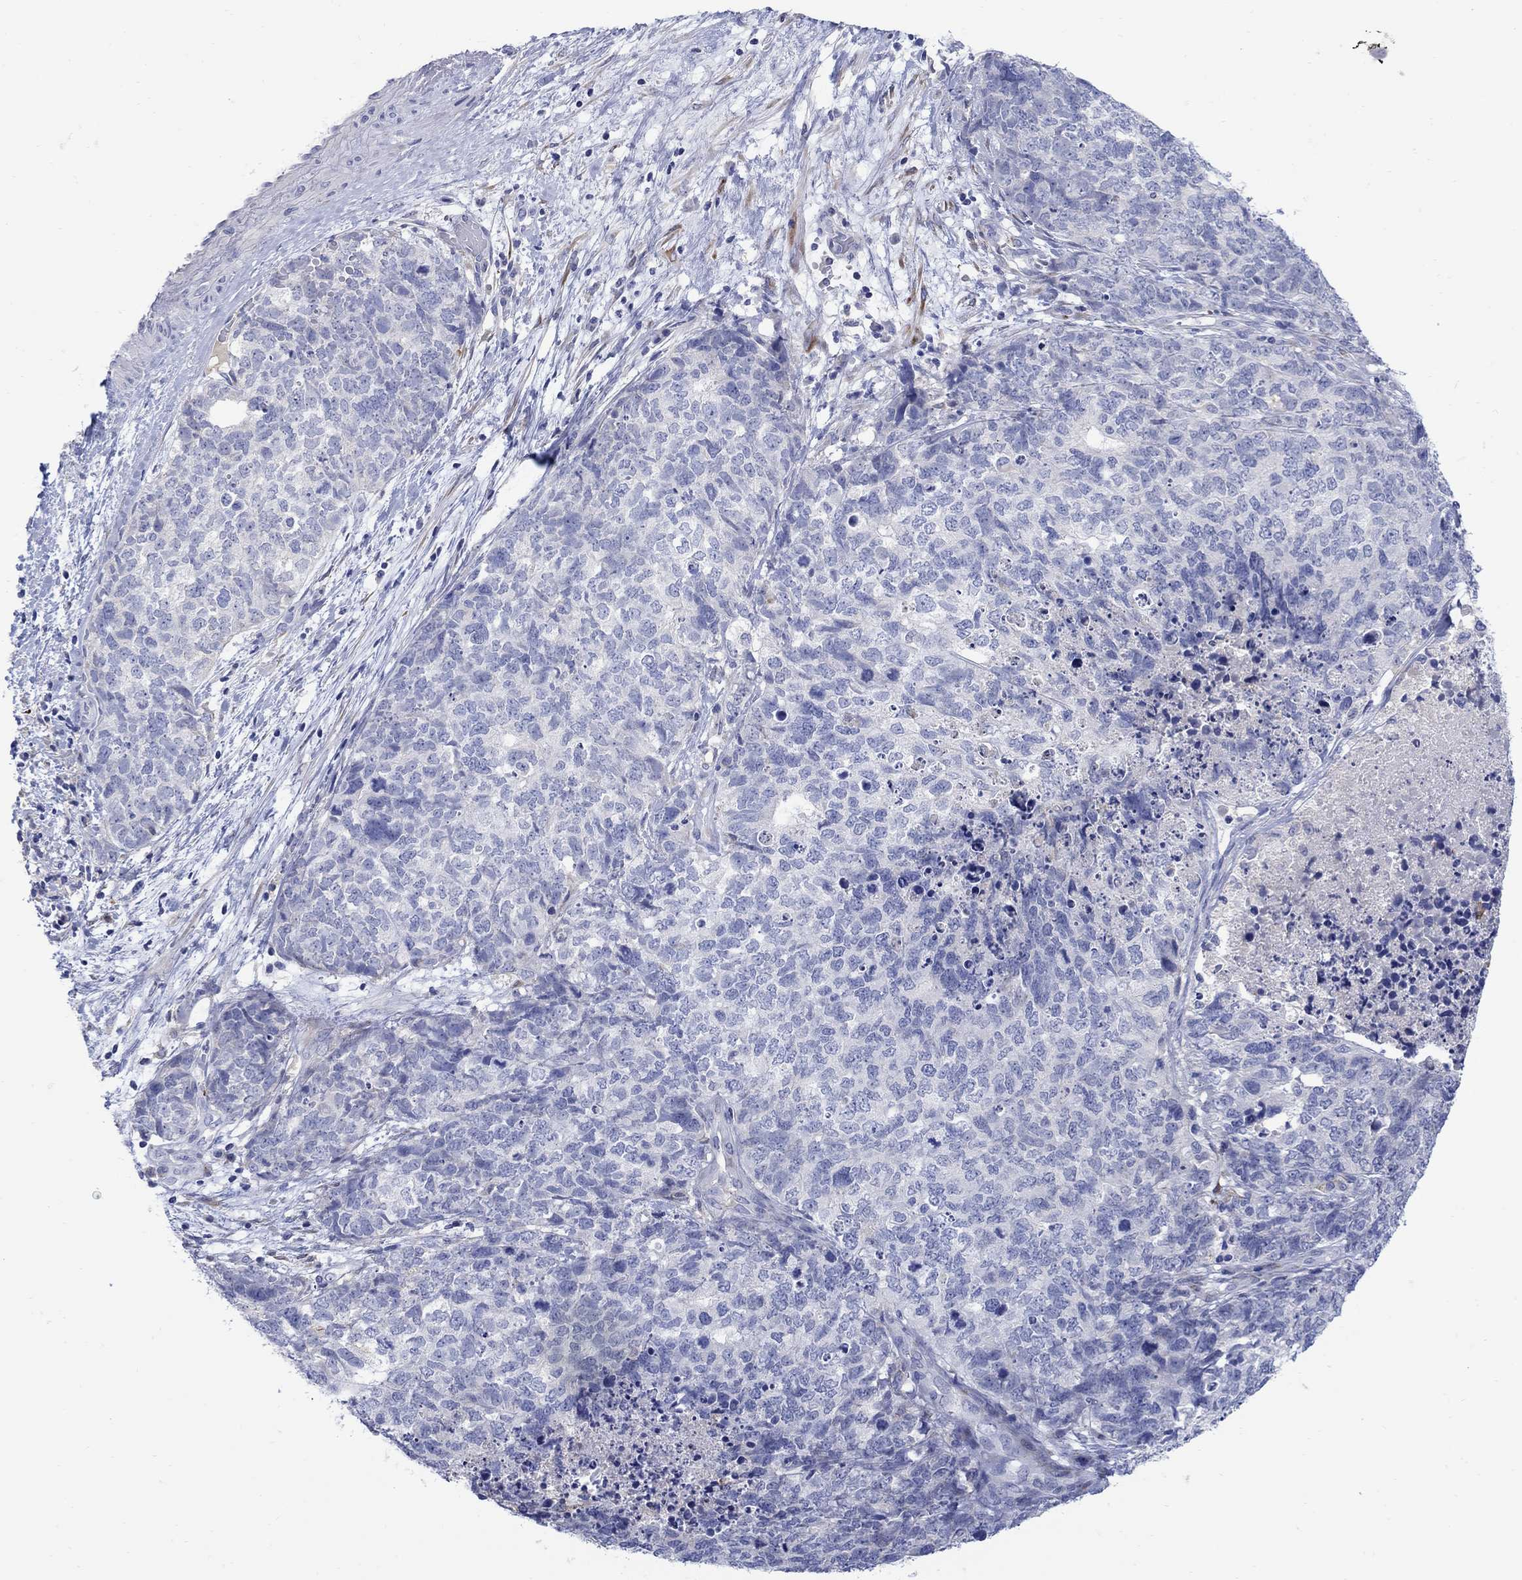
{"staining": {"intensity": "negative", "quantity": "none", "location": "none"}, "tissue": "cervical cancer", "cell_type": "Tumor cells", "image_type": "cancer", "snomed": [{"axis": "morphology", "description": "Squamous cell carcinoma, NOS"}, {"axis": "topography", "description": "Cervix"}], "caption": "The photomicrograph shows no staining of tumor cells in cervical cancer.", "gene": "REEP2", "patient": {"sex": "female", "age": 63}}